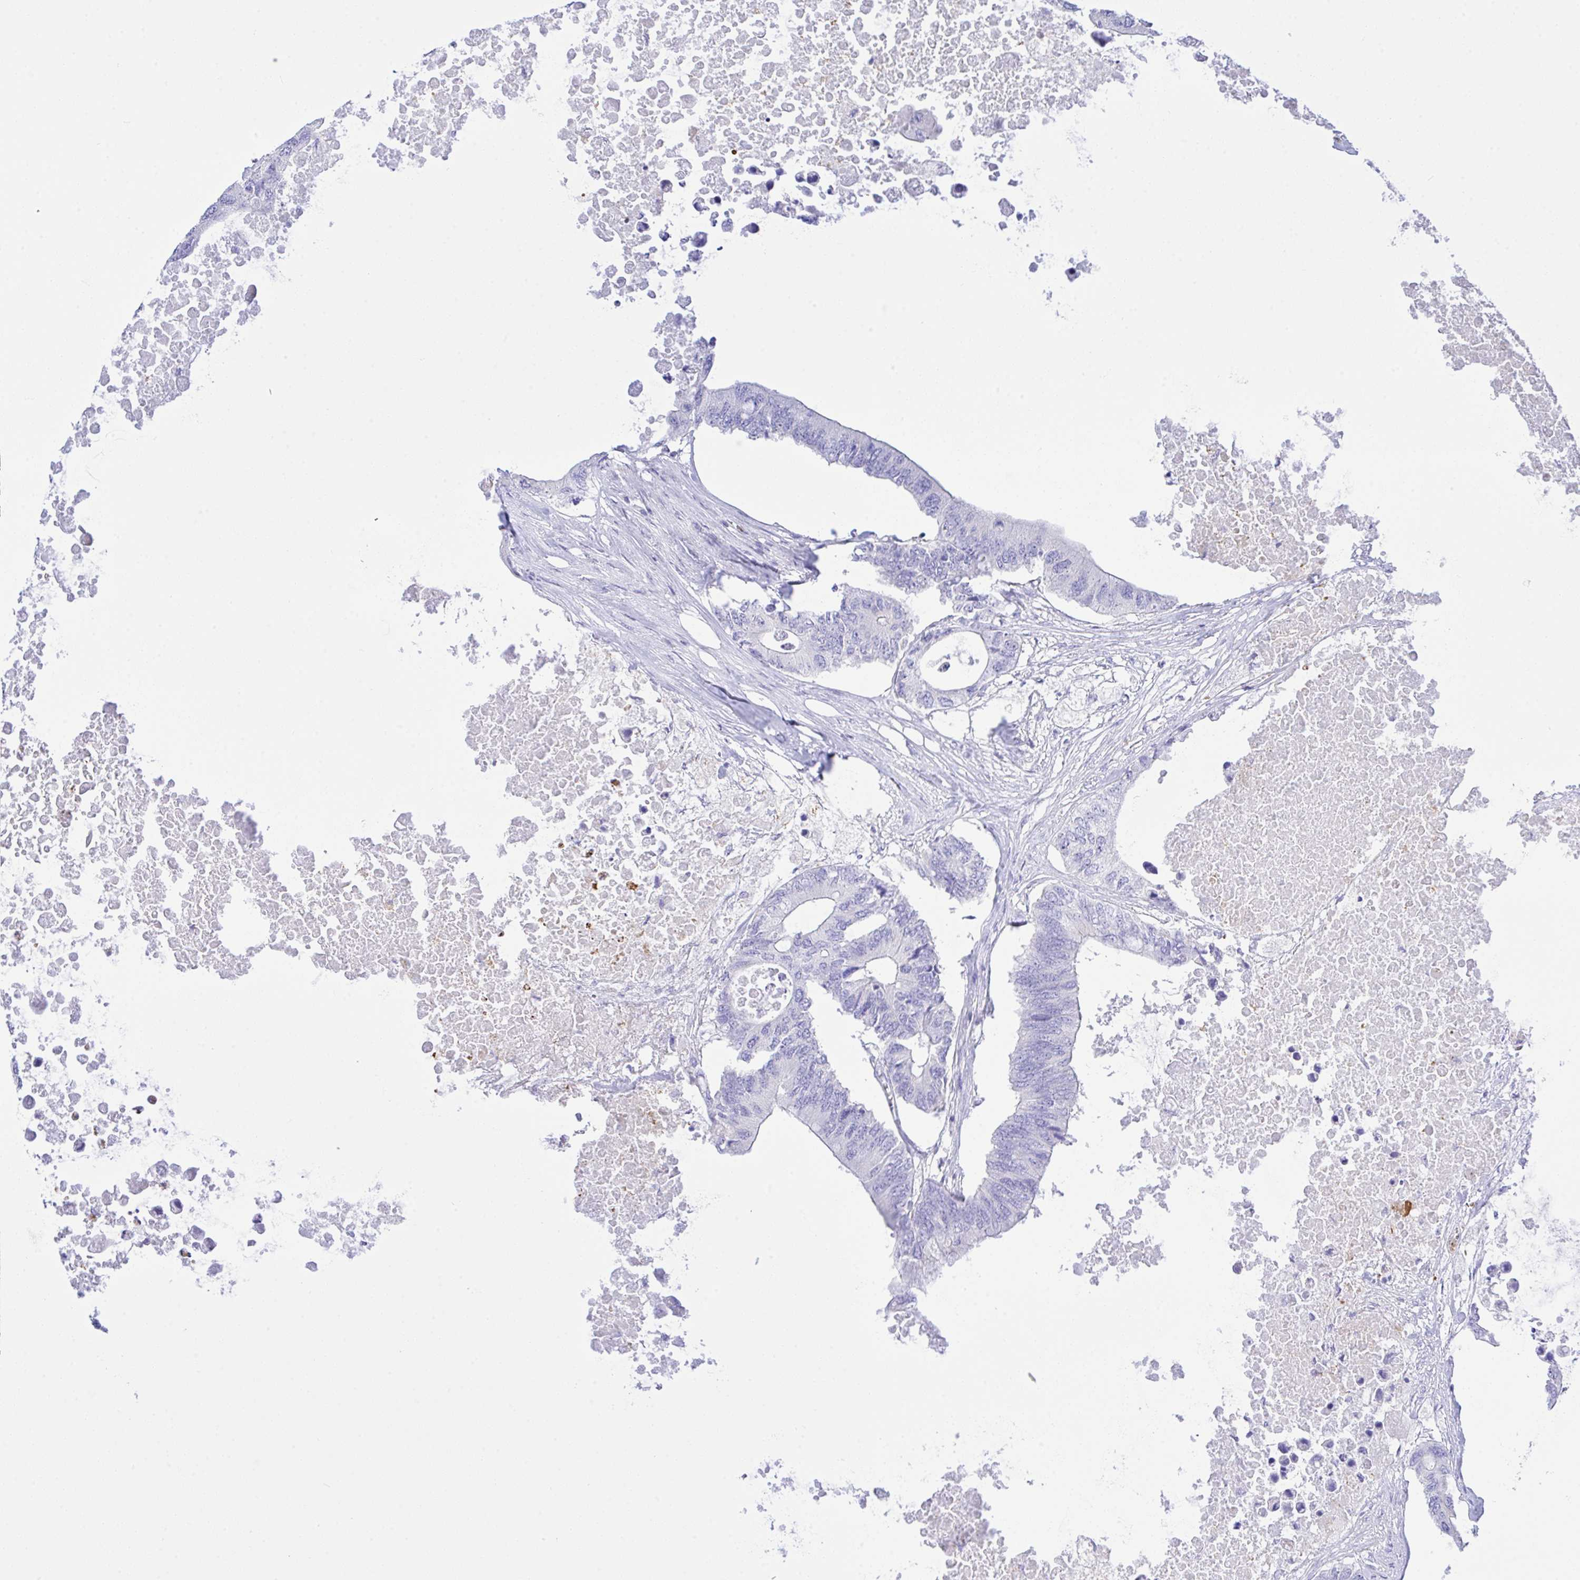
{"staining": {"intensity": "negative", "quantity": "none", "location": "none"}, "tissue": "colorectal cancer", "cell_type": "Tumor cells", "image_type": "cancer", "snomed": [{"axis": "morphology", "description": "Adenocarcinoma, NOS"}, {"axis": "topography", "description": "Colon"}], "caption": "High magnification brightfield microscopy of colorectal cancer stained with DAB (brown) and counterstained with hematoxylin (blue): tumor cells show no significant positivity.", "gene": "ZNF221", "patient": {"sex": "male", "age": 71}}